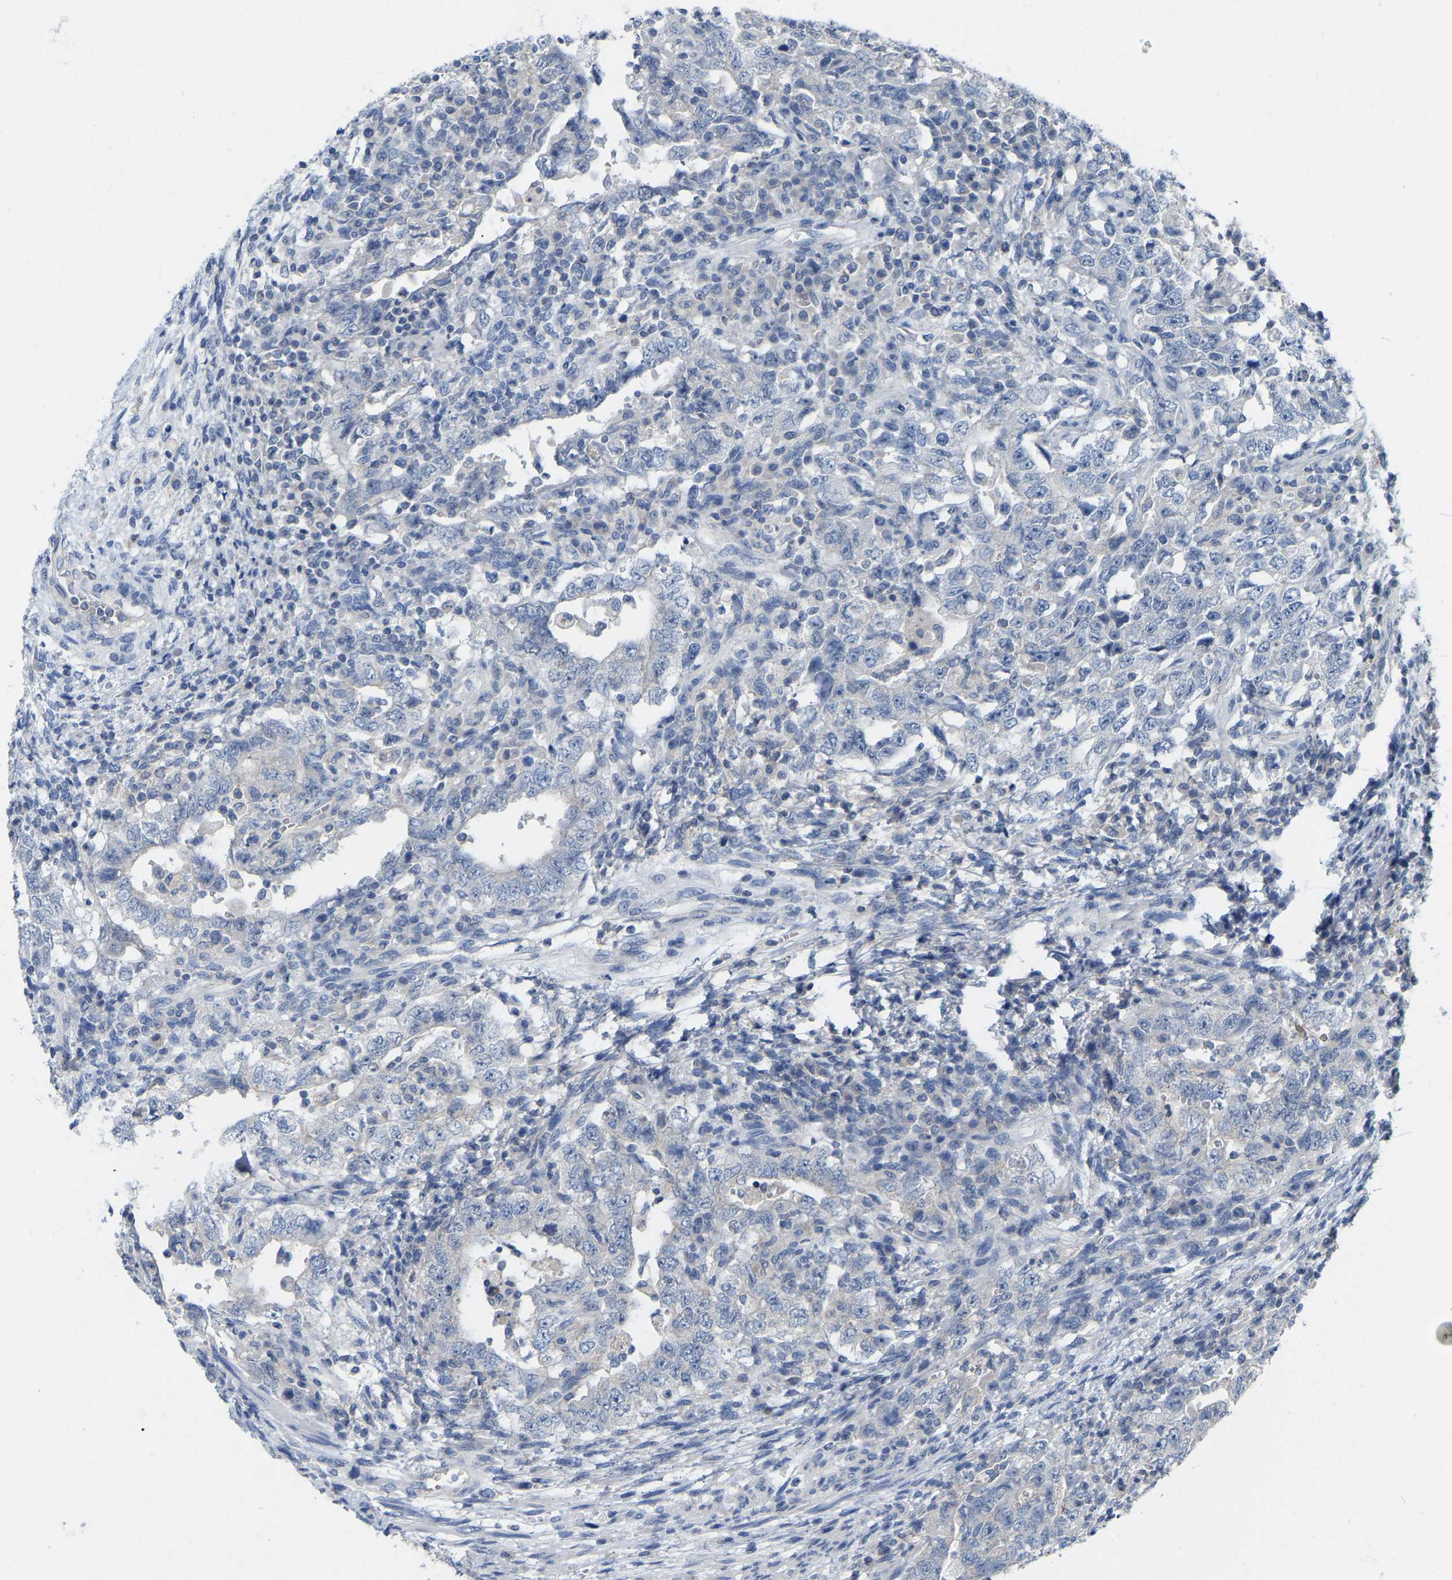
{"staining": {"intensity": "negative", "quantity": "none", "location": "none"}, "tissue": "testis cancer", "cell_type": "Tumor cells", "image_type": "cancer", "snomed": [{"axis": "morphology", "description": "Carcinoma, Embryonal, NOS"}, {"axis": "topography", "description": "Testis"}], "caption": "Immunohistochemical staining of embryonal carcinoma (testis) shows no significant staining in tumor cells. (Stains: DAB immunohistochemistry with hematoxylin counter stain, Microscopy: brightfield microscopy at high magnification).", "gene": "WIPI2", "patient": {"sex": "male", "age": 26}}